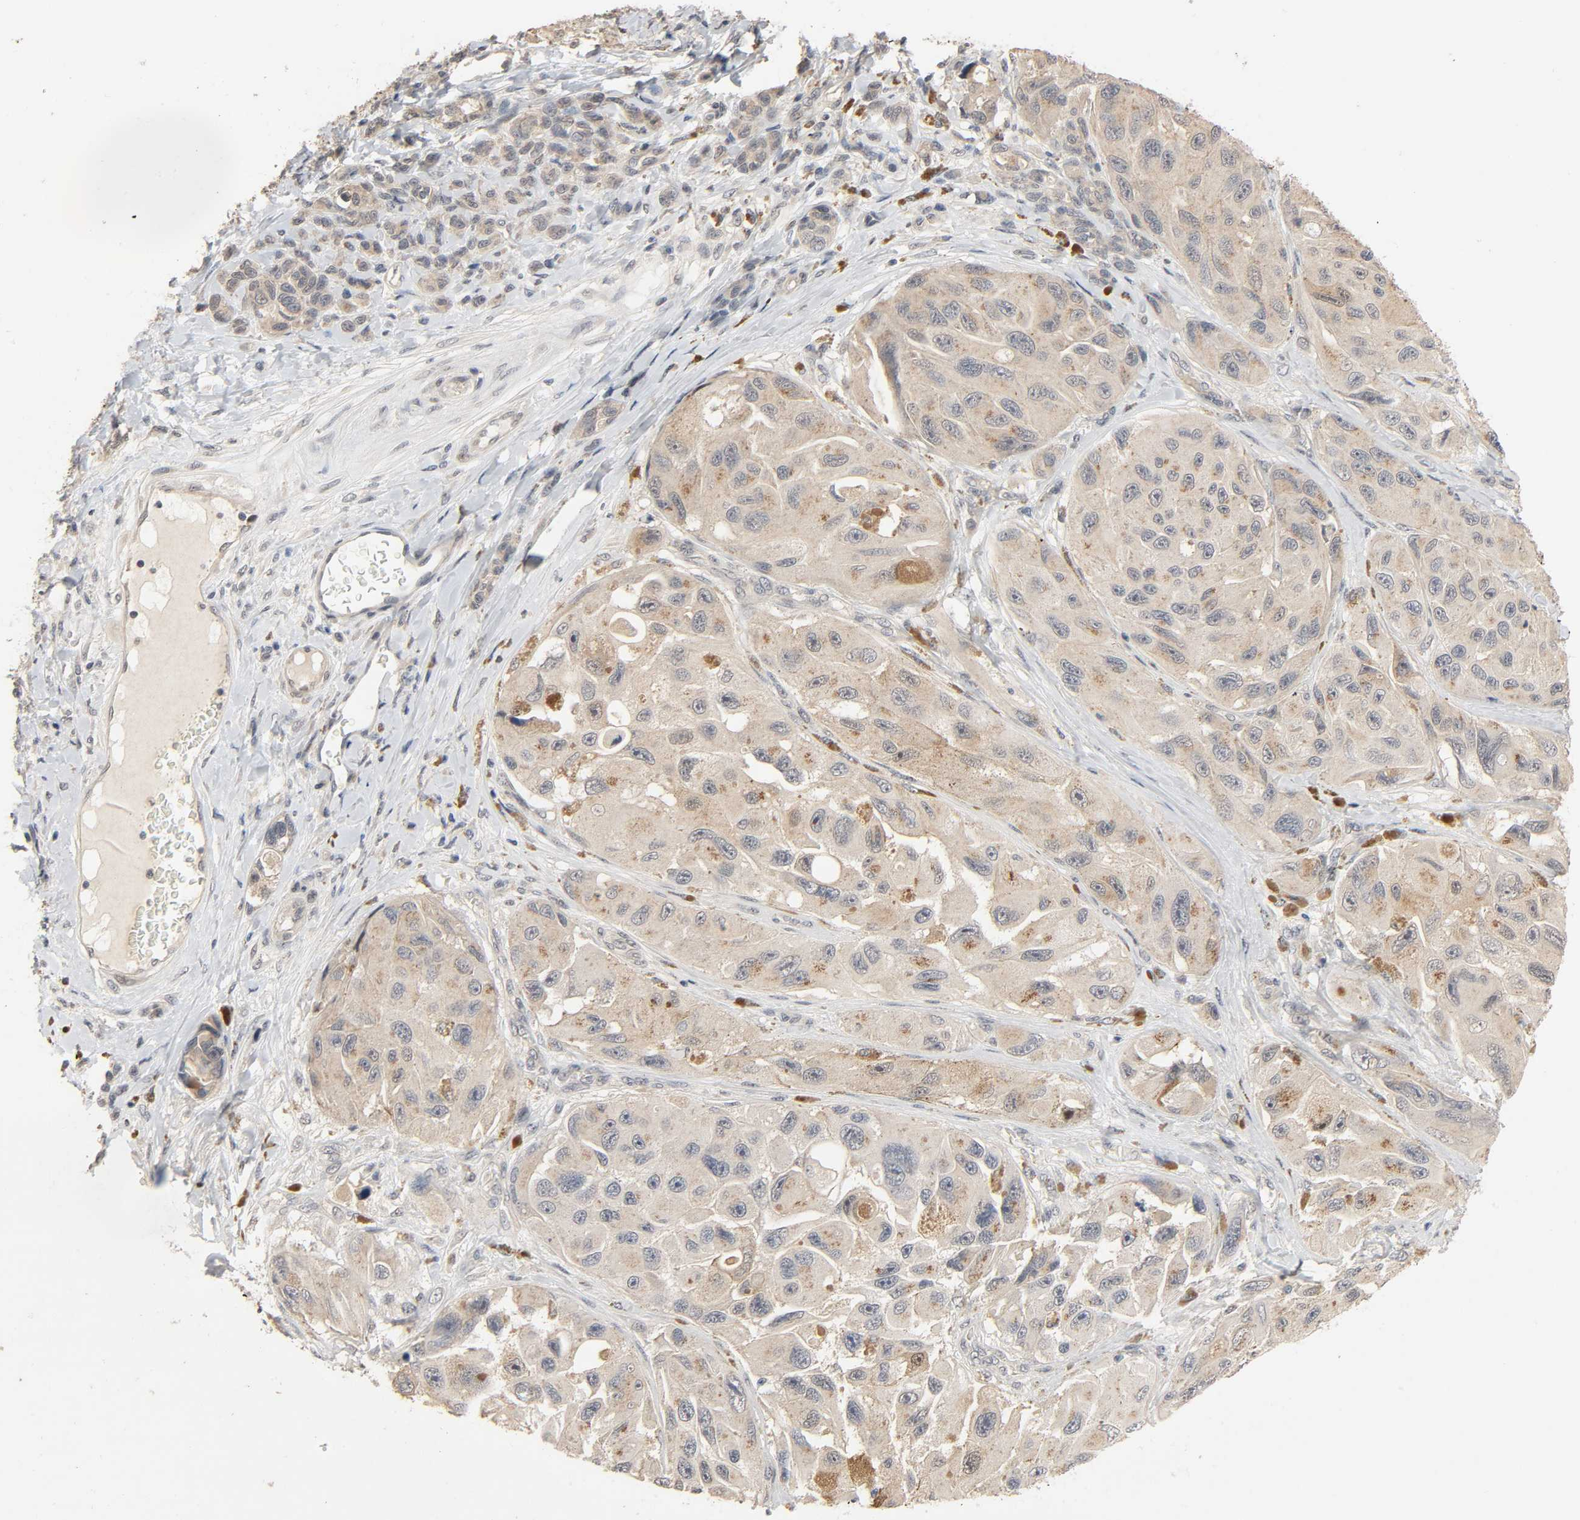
{"staining": {"intensity": "moderate", "quantity": "<25%", "location": "cytoplasmic/membranous"}, "tissue": "melanoma", "cell_type": "Tumor cells", "image_type": "cancer", "snomed": [{"axis": "morphology", "description": "Malignant melanoma, NOS"}, {"axis": "topography", "description": "Skin"}], "caption": "Tumor cells reveal low levels of moderate cytoplasmic/membranous expression in approximately <25% of cells in melanoma.", "gene": "MAGEA8", "patient": {"sex": "female", "age": 73}}